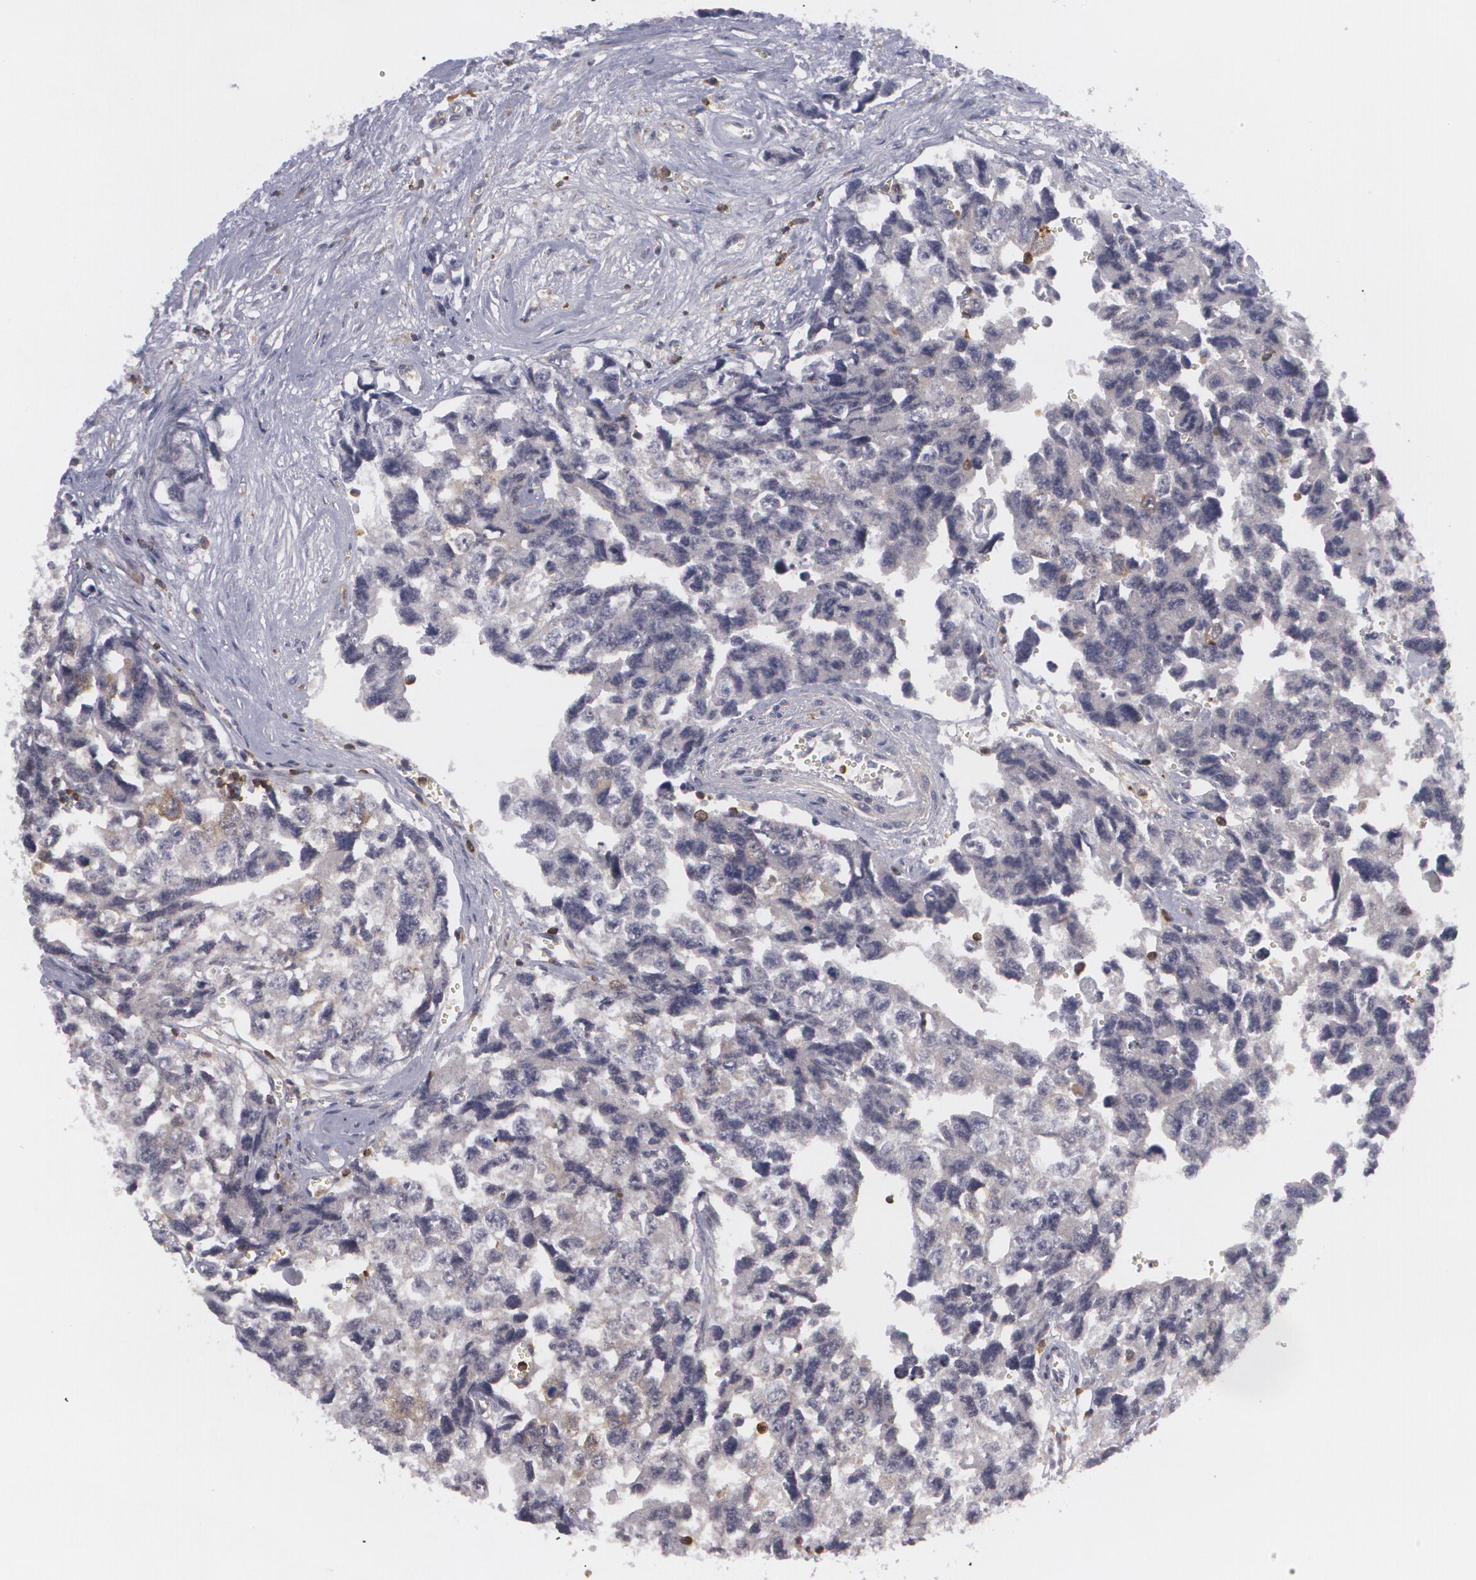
{"staining": {"intensity": "weak", "quantity": "<25%", "location": "cytoplasmic/membranous"}, "tissue": "testis cancer", "cell_type": "Tumor cells", "image_type": "cancer", "snomed": [{"axis": "morphology", "description": "Carcinoma, Embryonal, NOS"}, {"axis": "topography", "description": "Testis"}], "caption": "IHC image of neoplastic tissue: human testis cancer (embryonal carcinoma) stained with DAB (3,3'-diaminobenzidine) reveals no significant protein expression in tumor cells.", "gene": "BIN1", "patient": {"sex": "male", "age": 31}}